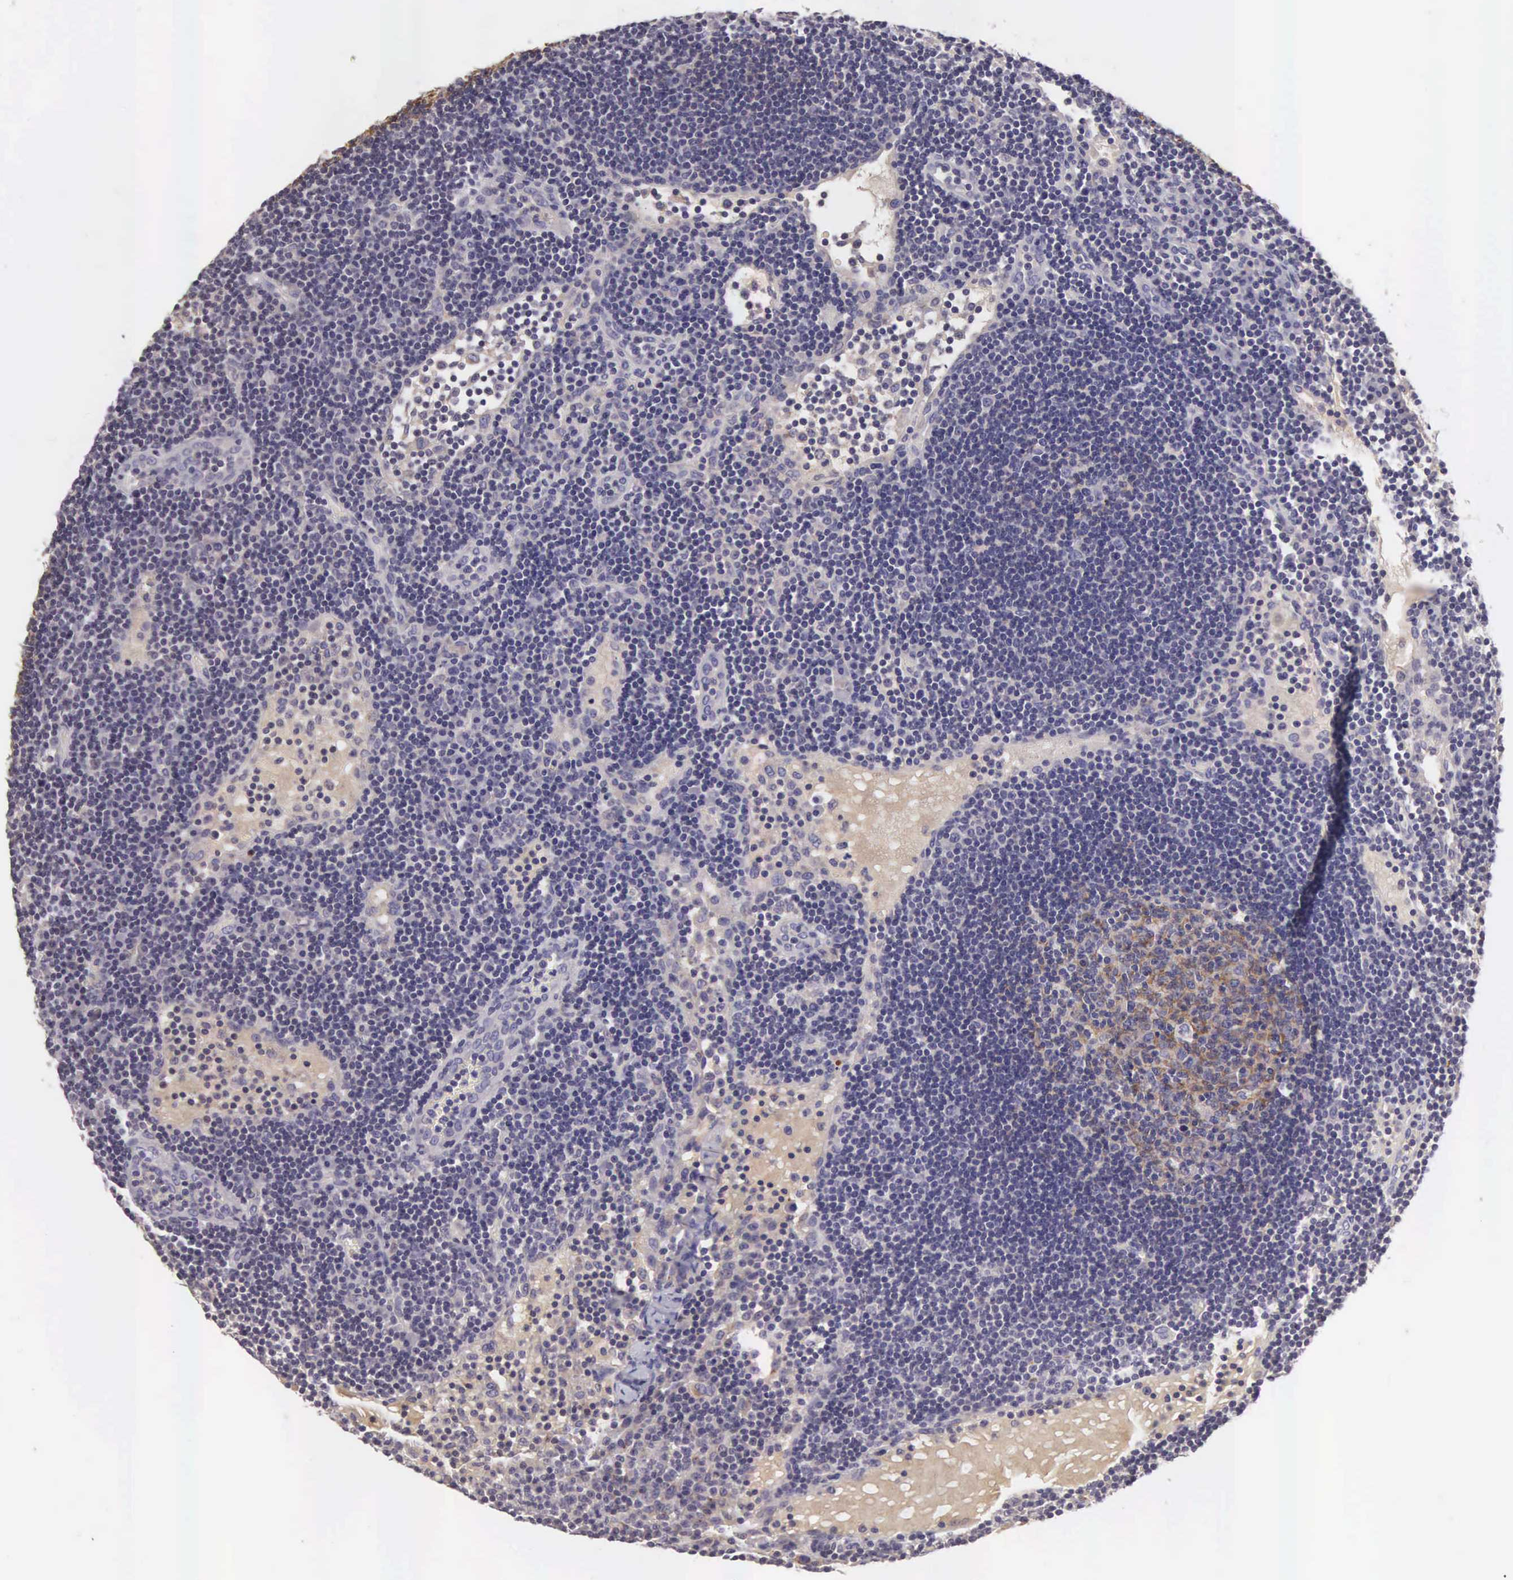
{"staining": {"intensity": "negative", "quantity": "none", "location": "none"}, "tissue": "lymph node", "cell_type": "Germinal center cells", "image_type": "normal", "snomed": [{"axis": "morphology", "description": "Normal tissue, NOS"}, {"axis": "topography", "description": "Lymph node"}], "caption": "This is an immunohistochemistry histopathology image of unremarkable lymph node. There is no positivity in germinal center cells.", "gene": "CLU", "patient": {"sex": "male", "age": 54}}